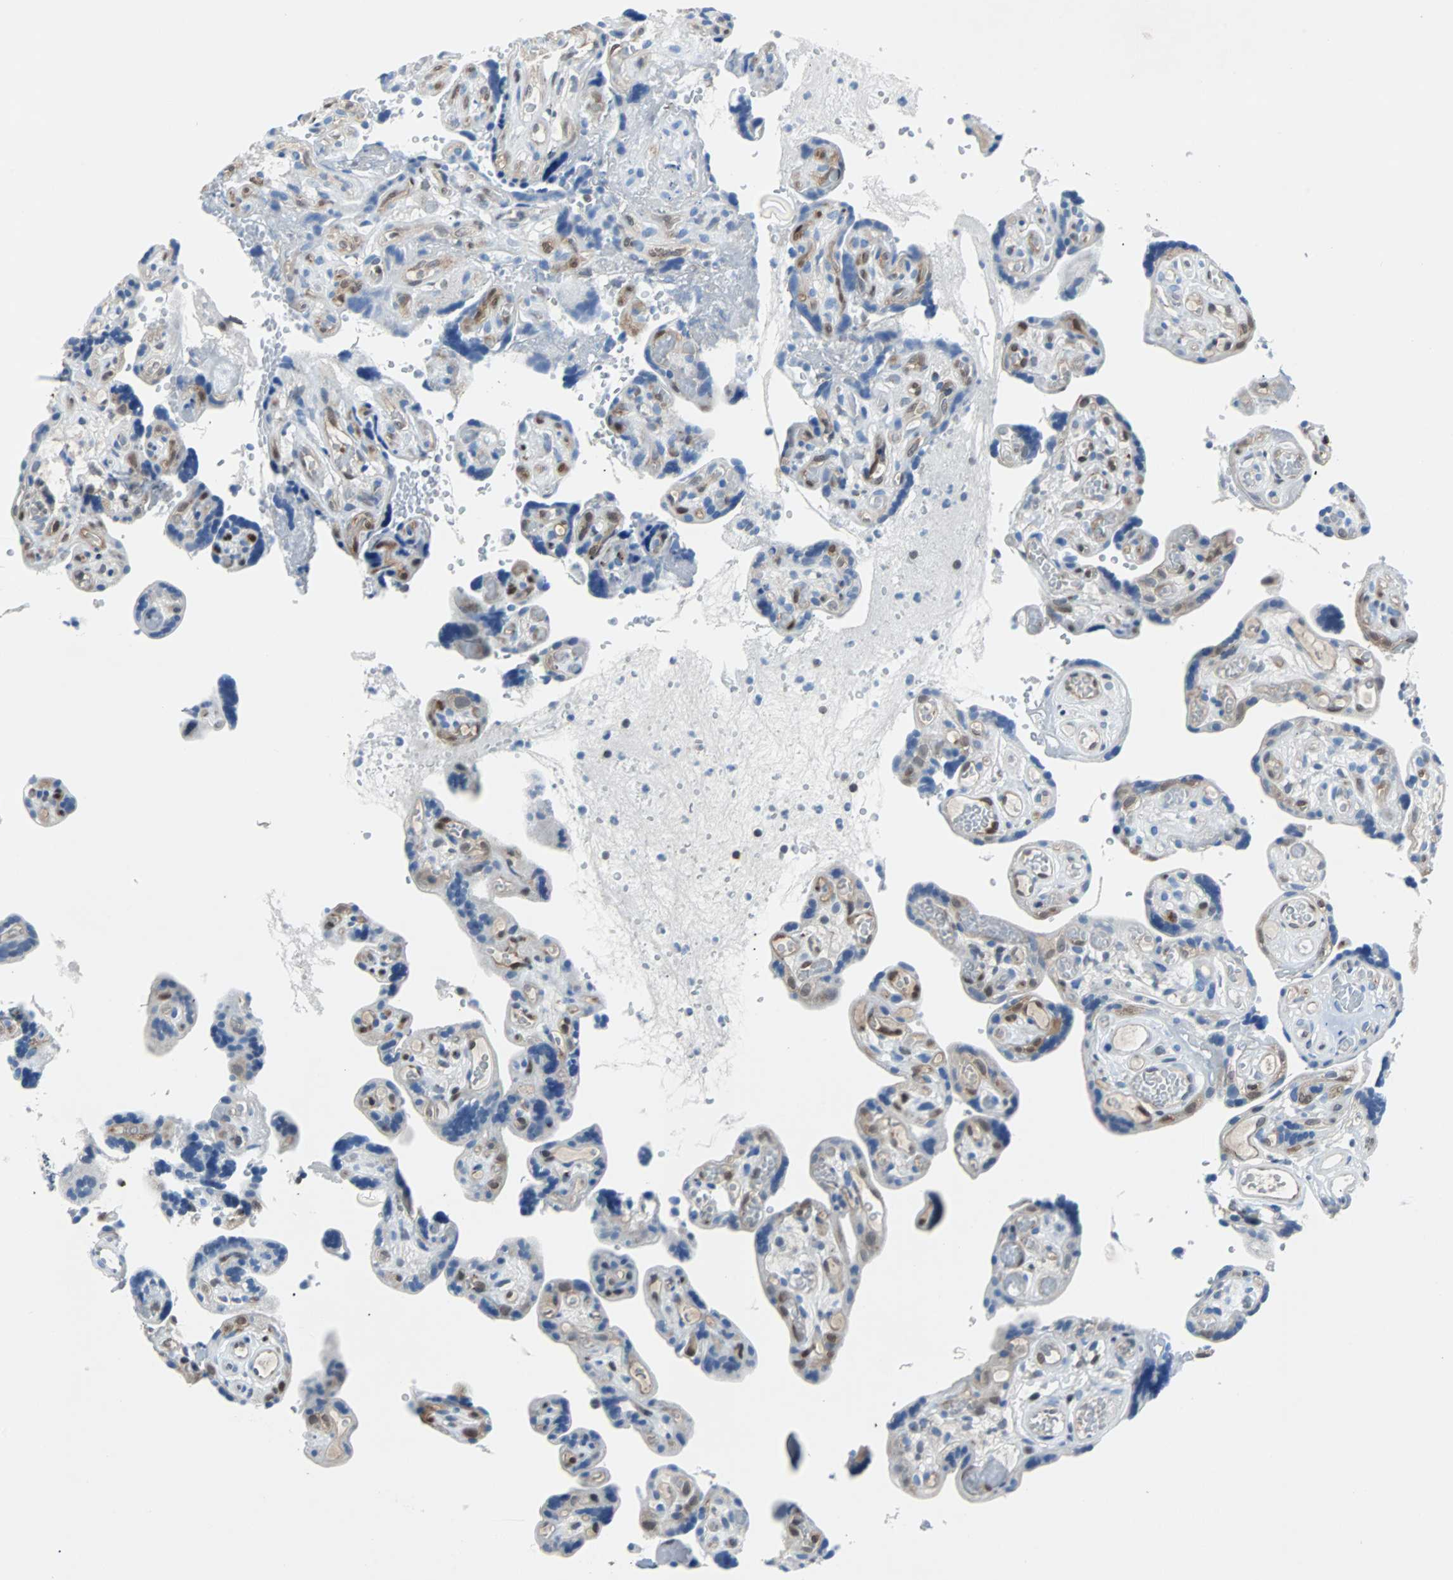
{"staining": {"intensity": "moderate", "quantity": "25%-75%", "location": "cytoplasmic/membranous,nuclear"}, "tissue": "placenta", "cell_type": "Trophoblastic cells", "image_type": "normal", "snomed": [{"axis": "morphology", "description": "Normal tissue, NOS"}, {"axis": "topography", "description": "Placenta"}], "caption": "Immunohistochemical staining of normal human placenta displays moderate cytoplasmic/membranous,nuclear protein staining in about 25%-75% of trophoblastic cells.", "gene": "MAP2K6", "patient": {"sex": "female", "age": 30}}